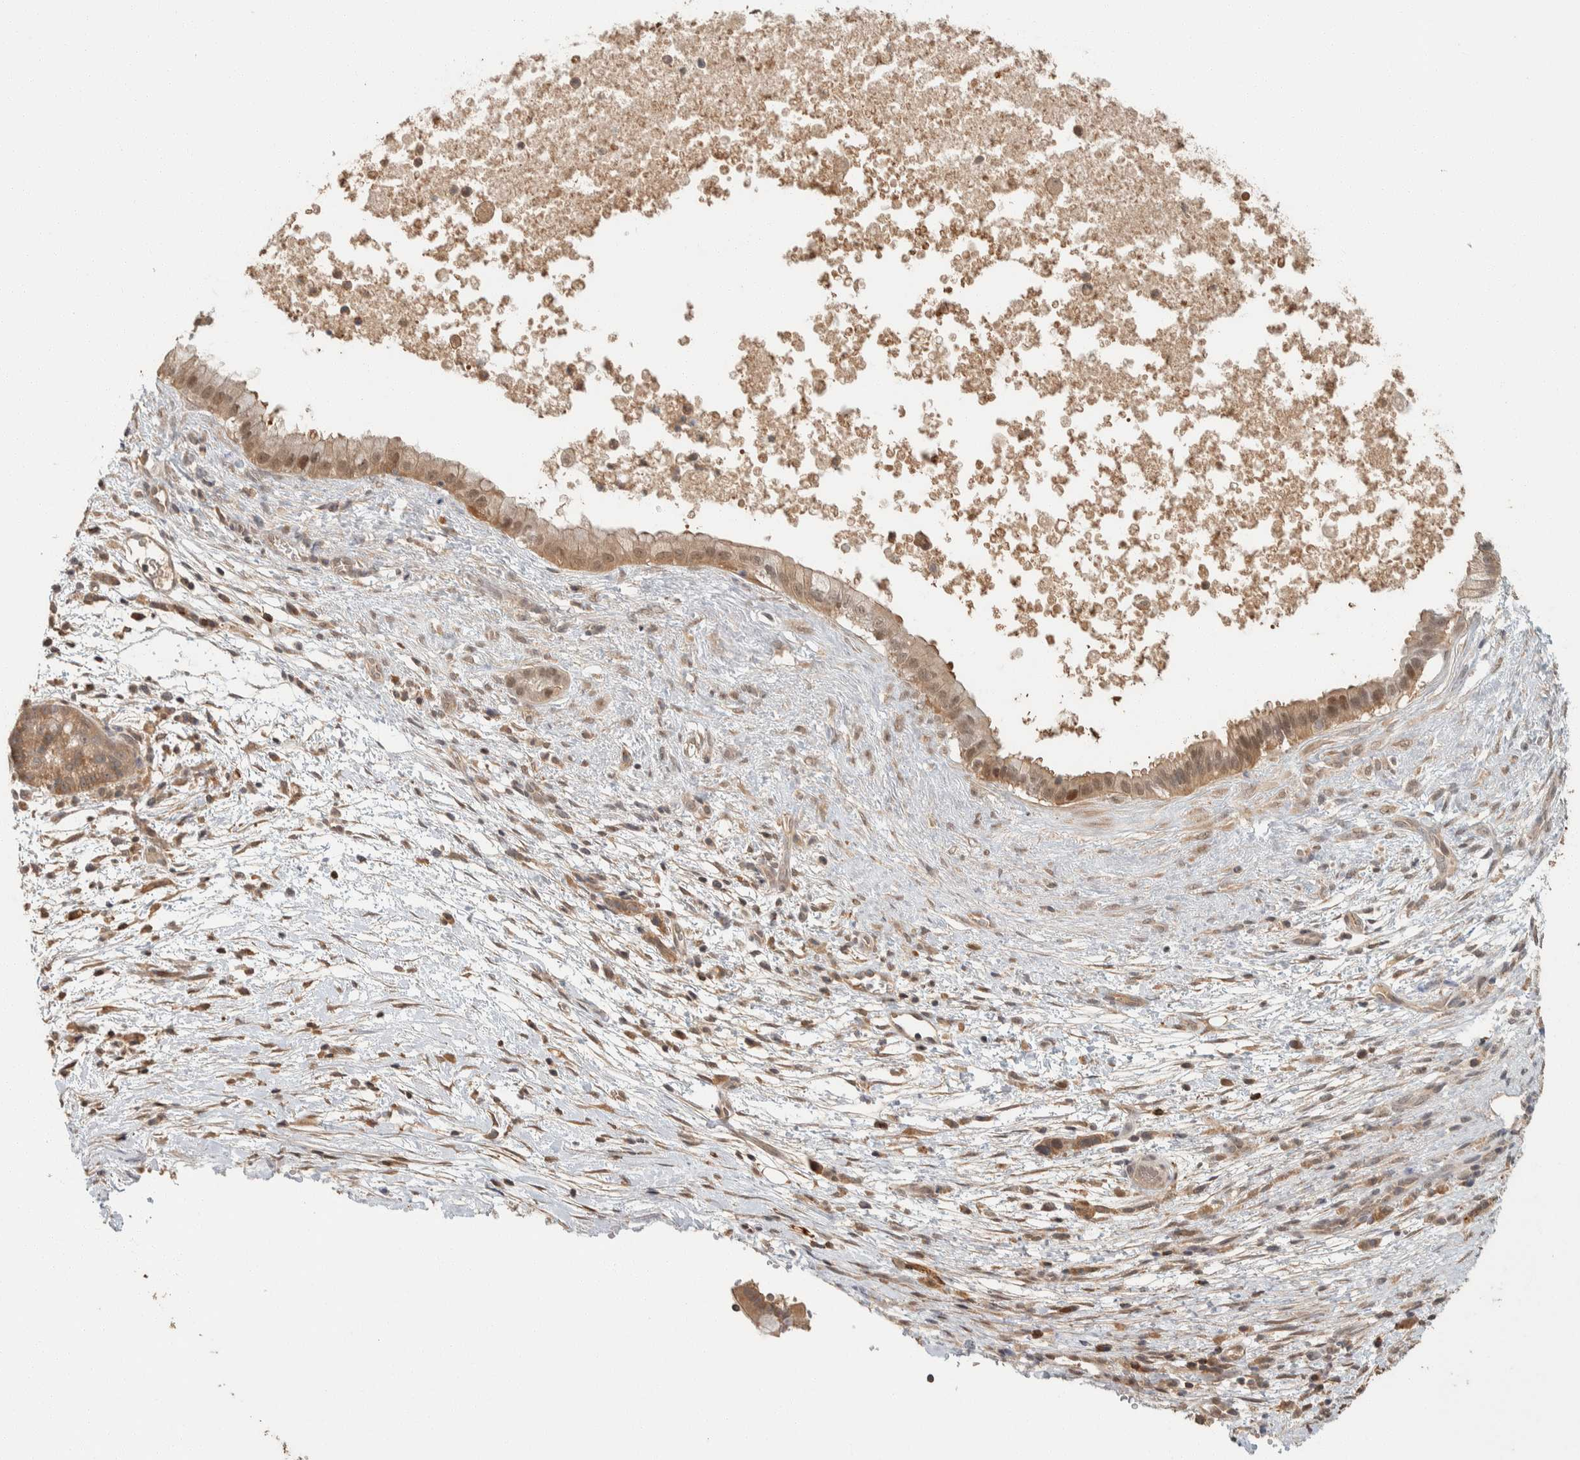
{"staining": {"intensity": "moderate", "quantity": ">75%", "location": "cytoplasmic/membranous,nuclear"}, "tissue": "pancreatic cancer", "cell_type": "Tumor cells", "image_type": "cancer", "snomed": [{"axis": "morphology", "description": "Adenocarcinoma, NOS"}, {"axis": "topography", "description": "Pancreas"}], "caption": "Human adenocarcinoma (pancreatic) stained with a brown dye reveals moderate cytoplasmic/membranous and nuclear positive expression in about >75% of tumor cells.", "gene": "ZNF567", "patient": {"sex": "female", "age": 78}}